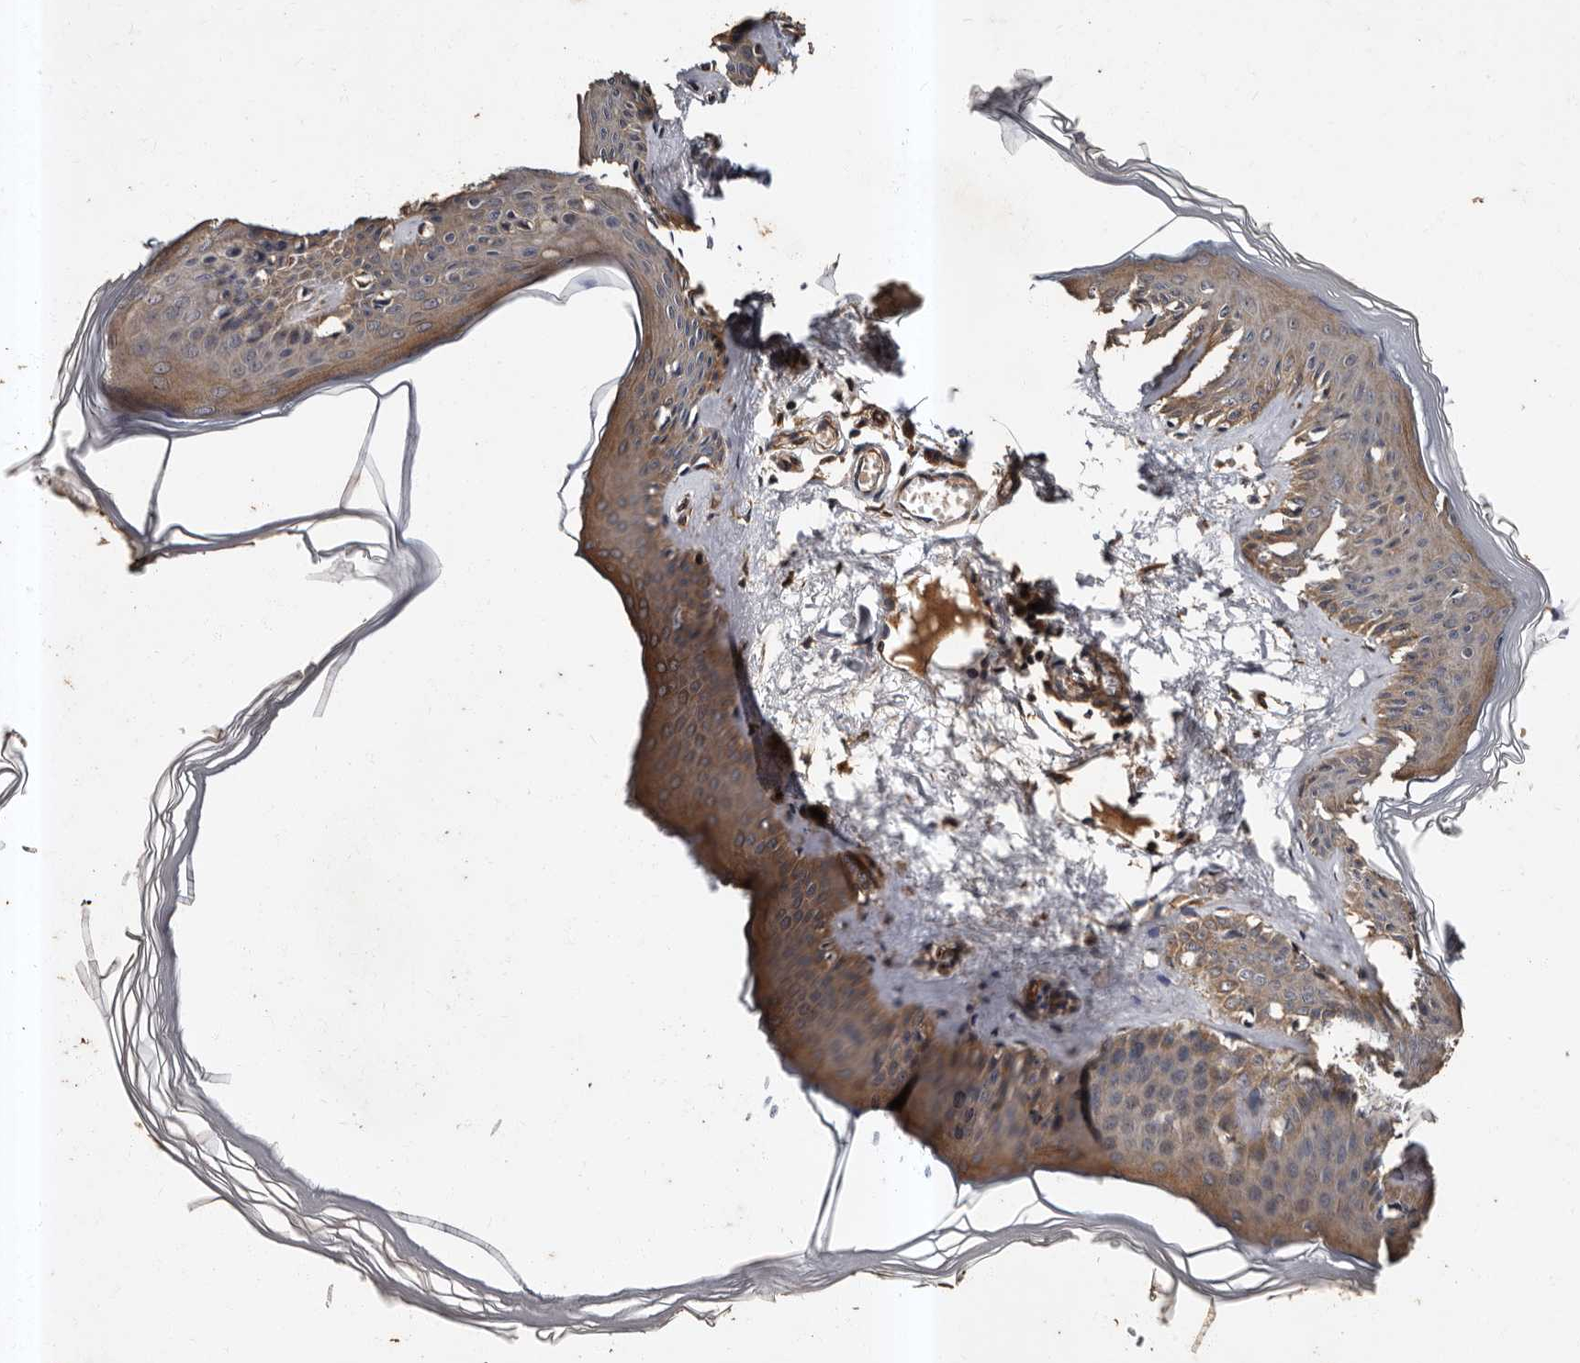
{"staining": {"intensity": "moderate", "quantity": ">75%", "location": "cytoplasmic/membranous"}, "tissue": "skin", "cell_type": "Fibroblasts", "image_type": "normal", "snomed": [{"axis": "morphology", "description": "Normal tissue, NOS"}, {"axis": "topography", "description": "Skin"}], "caption": "Approximately >75% of fibroblasts in normal skin display moderate cytoplasmic/membranous protein positivity as visualized by brown immunohistochemical staining.", "gene": "ADCK5", "patient": {"sex": "female", "age": 27}}